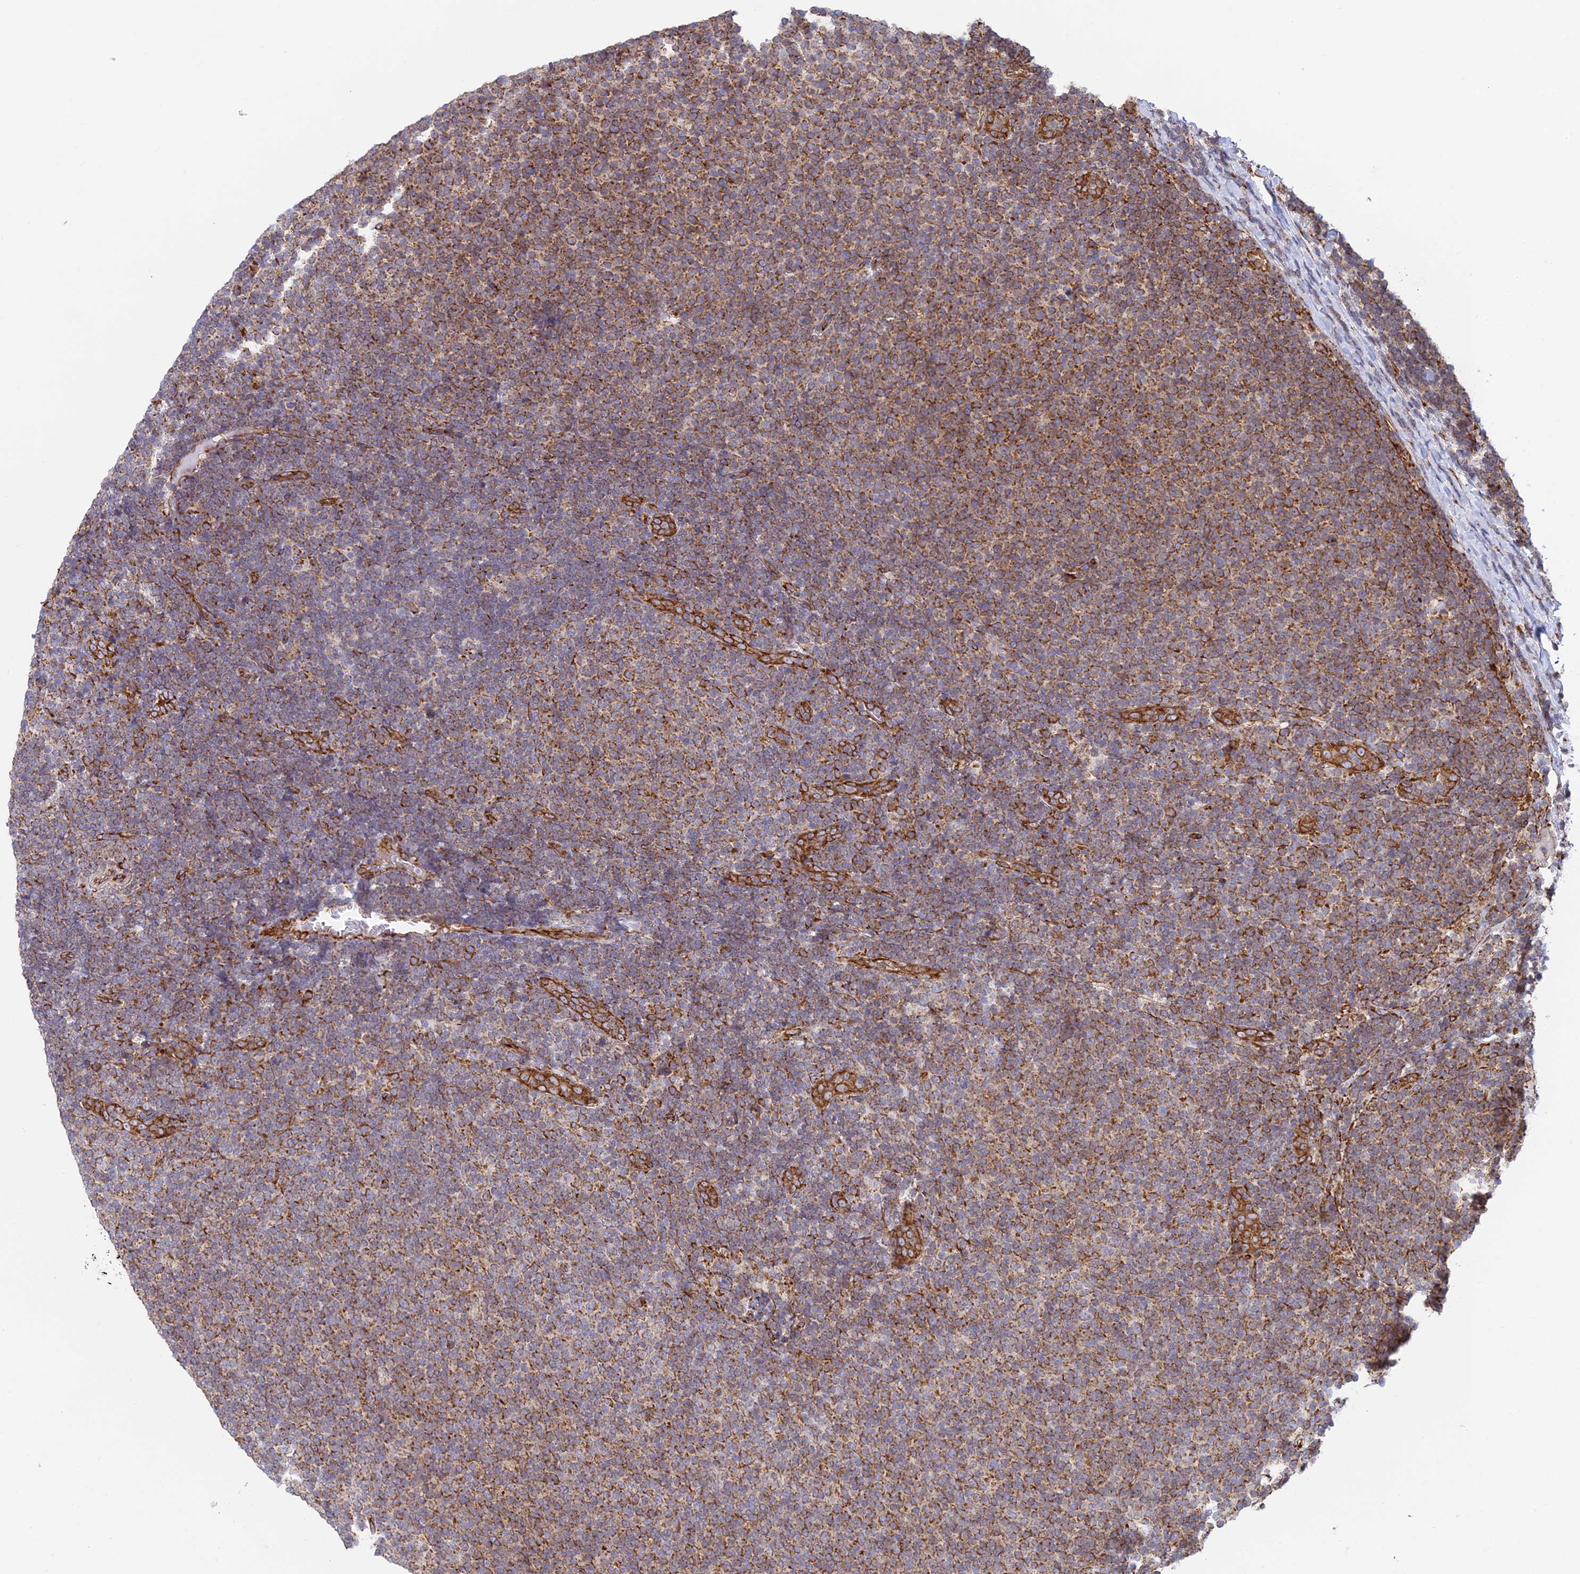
{"staining": {"intensity": "moderate", "quantity": "25%-75%", "location": "cytoplasmic/membranous"}, "tissue": "lymphoma", "cell_type": "Tumor cells", "image_type": "cancer", "snomed": [{"axis": "morphology", "description": "Malignant lymphoma, non-Hodgkin's type, Low grade"}, {"axis": "topography", "description": "Lymph node"}], "caption": "A brown stain highlights moderate cytoplasmic/membranous expression of a protein in low-grade malignant lymphoma, non-Hodgkin's type tumor cells.", "gene": "CCDC69", "patient": {"sex": "male", "age": 66}}